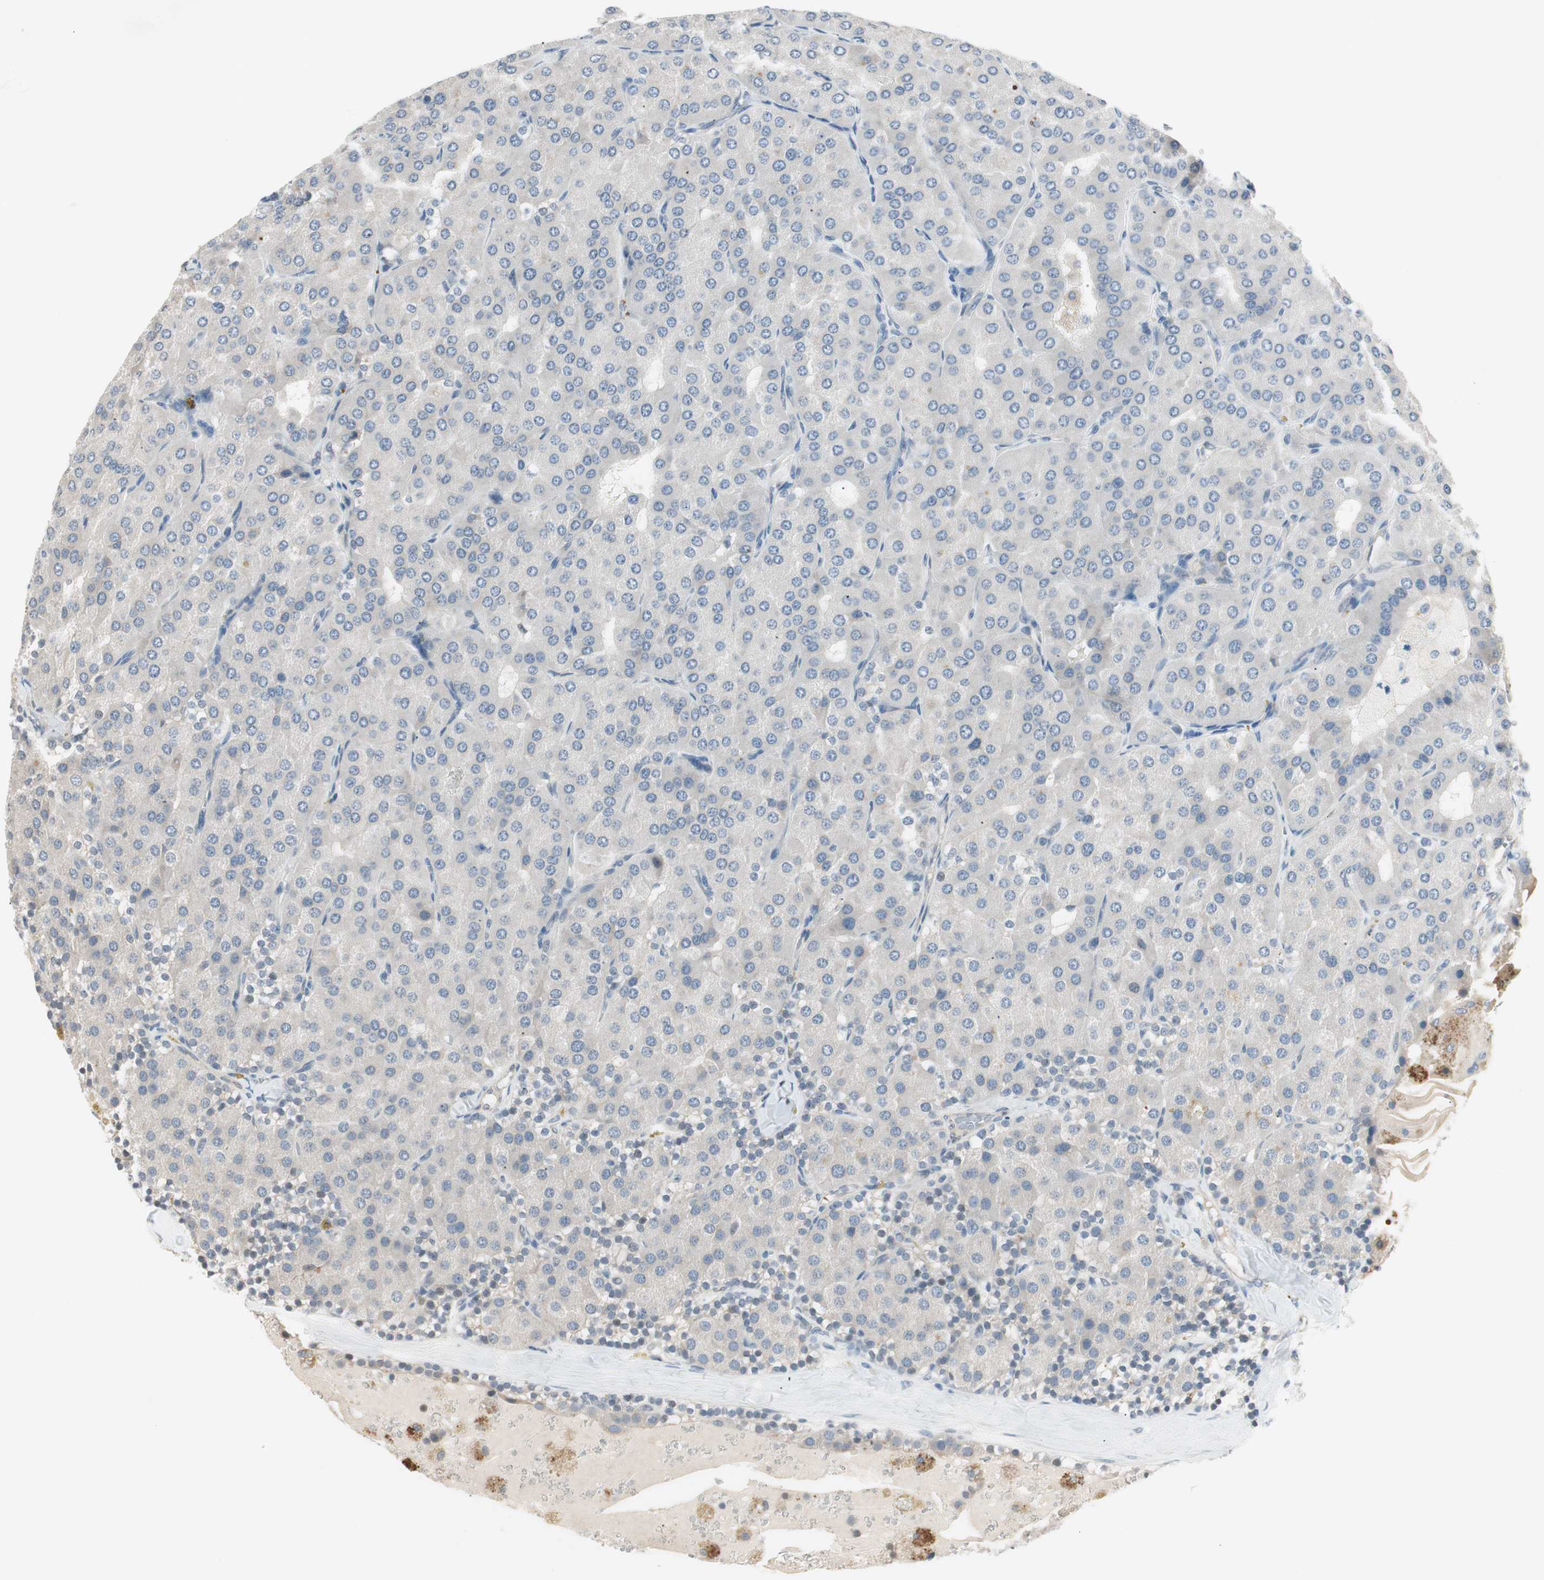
{"staining": {"intensity": "negative", "quantity": "none", "location": "none"}, "tissue": "parathyroid gland", "cell_type": "Glandular cells", "image_type": "normal", "snomed": [{"axis": "morphology", "description": "Normal tissue, NOS"}, {"axis": "morphology", "description": "Adenoma, NOS"}, {"axis": "topography", "description": "Parathyroid gland"}], "caption": "There is no significant positivity in glandular cells of parathyroid gland. (Brightfield microscopy of DAB (3,3'-diaminobenzidine) IHC at high magnification).", "gene": "ITGB4", "patient": {"sex": "female", "age": 86}}